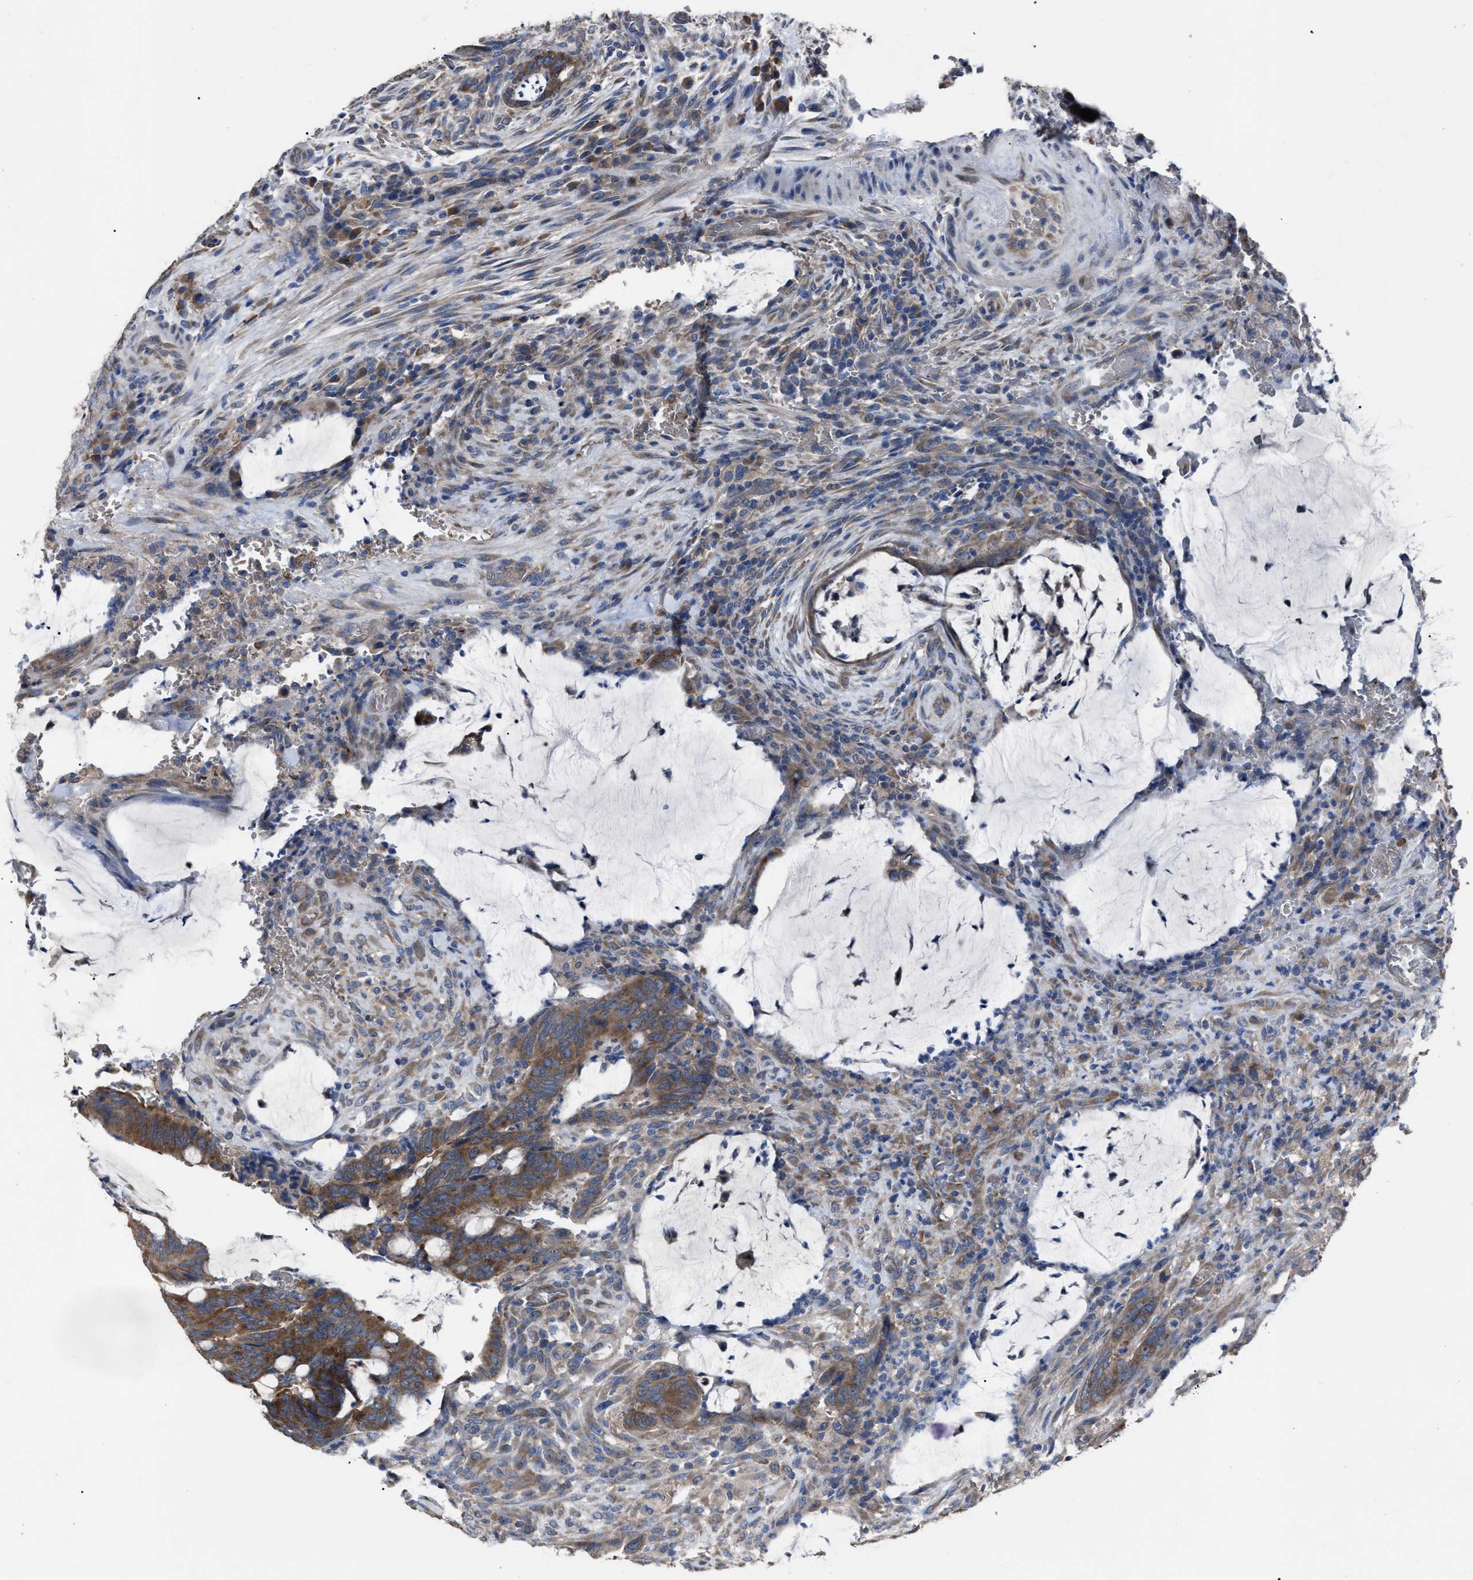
{"staining": {"intensity": "moderate", "quantity": ">75%", "location": "cytoplasmic/membranous"}, "tissue": "colorectal cancer", "cell_type": "Tumor cells", "image_type": "cancer", "snomed": [{"axis": "morphology", "description": "Normal tissue, NOS"}, {"axis": "morphology", "description": "Adenocarcinoma, NOS"}, {"axis": "topography", "description": "Rectum"}, {"axis": "topography", "description": "Peripheral nerve tissue"}], "caption": "Protein expression by IHC reveals moderate cytoplasmic/membranous staining in approximately >75% of tumor cells in colorectal adenocarcinoma. The staining was performed using DAB (3,3'-diaminobenzidine), with brown indicating positive protein expression. Nuclei are stained blue with hematoxylin.", "gene": "UPF1", "patient": {"sex": "male", "age": 92}}